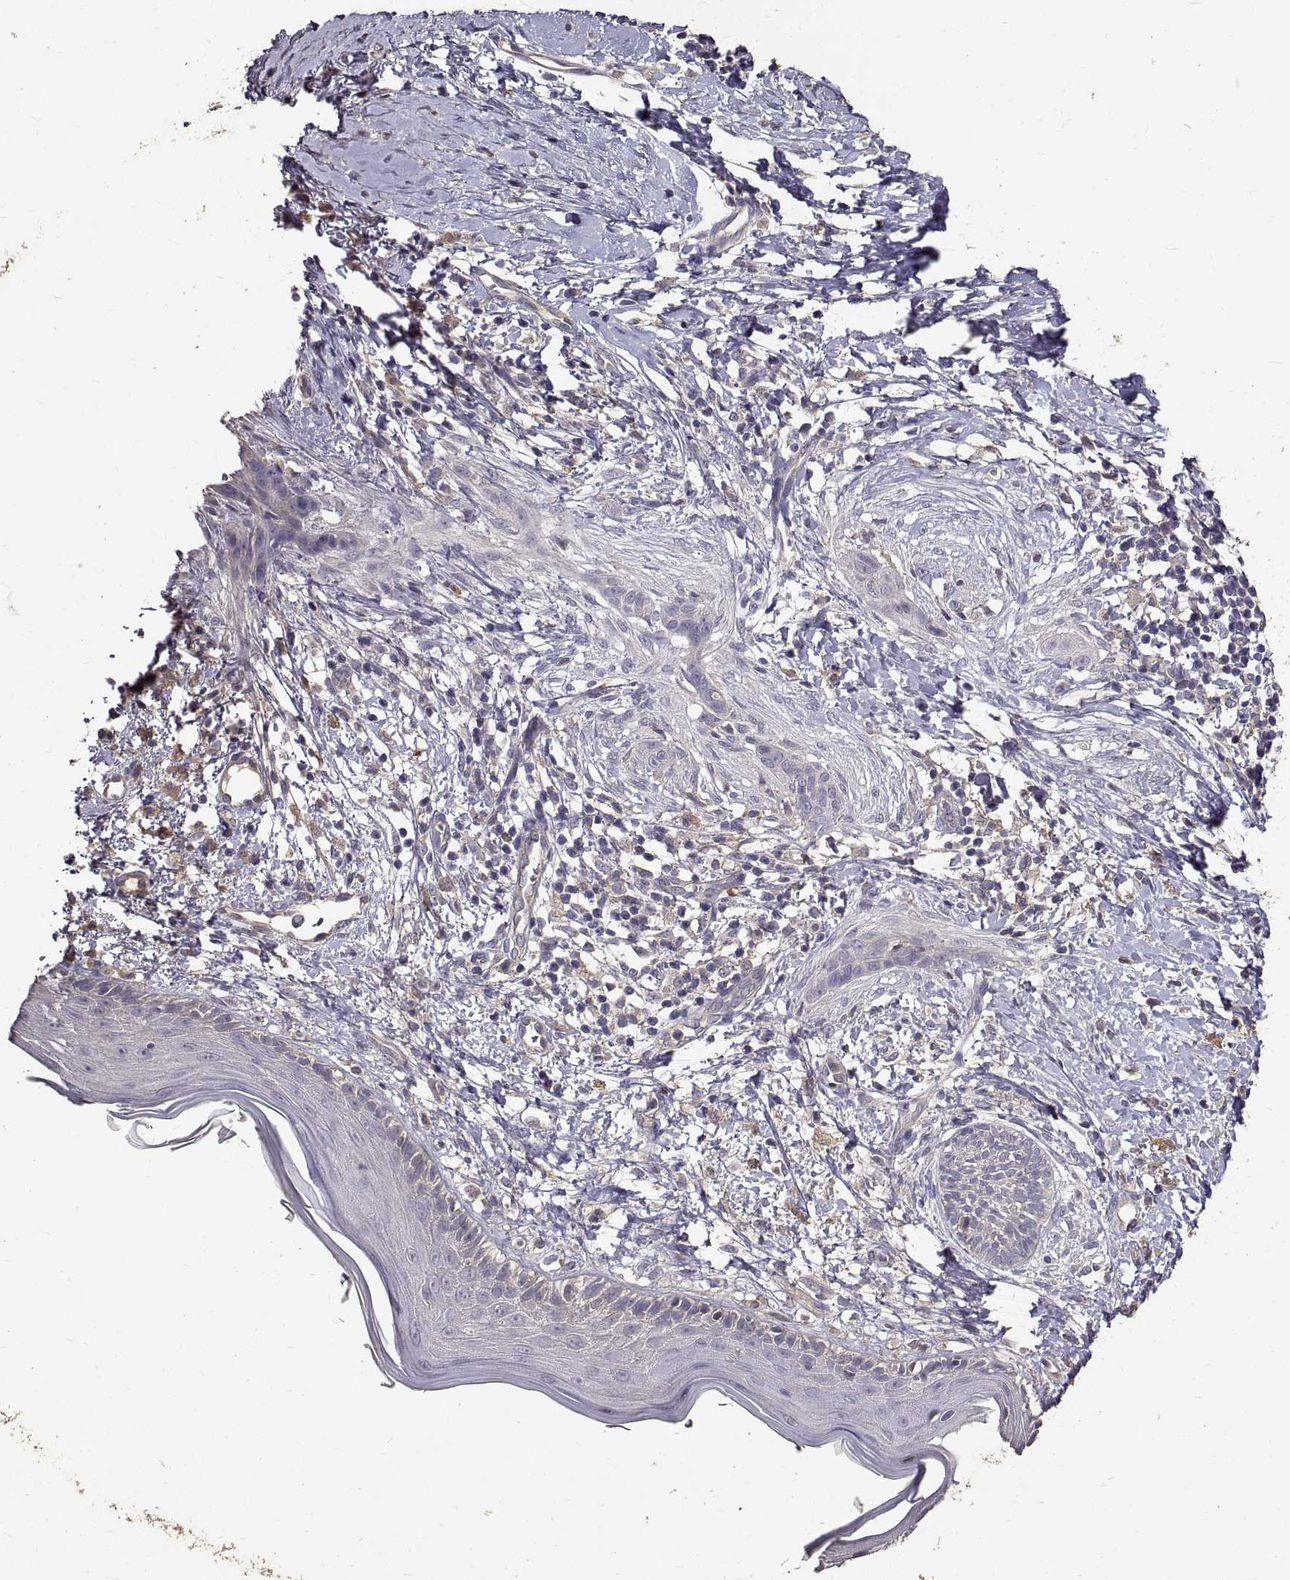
{"staining": {"intensity": "negative", "quantity": "none", "location": "none"}, "tissue": "skin cancer", "cell_type": "Tumor cells", "image_type": "cancer", "snomed": [{"axis": "morphology", "description": "Normal tissue, NOS"}, {"axis": "morphology", "description": "Basal cell carcinoma"}, {"axis": "topography", "description": "Skin"}], "caption": "Skin cancer (basal cell carcinoma) was stained to show a protein in brown. There is no significant positivity in tumor cells.", "gene": "PEA15", "patient": {"sex": "male", "age": 84}}